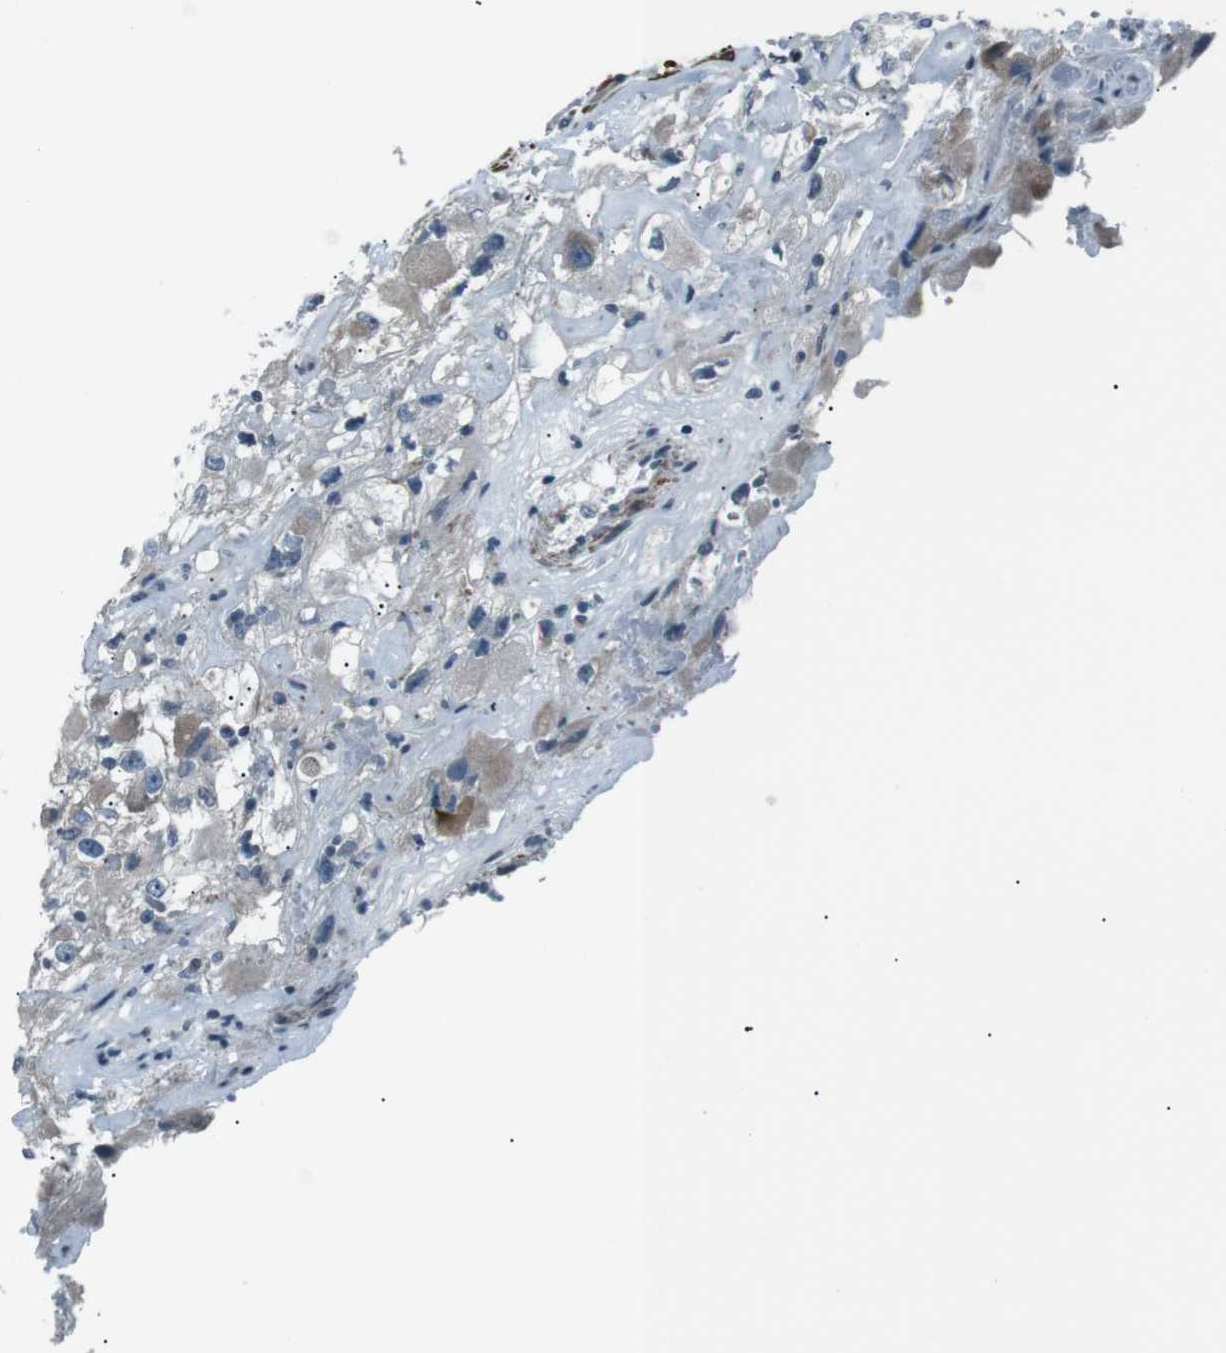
{"staining": {"intensity": "negative", "quantity": "none", "location": "none"}, "tissue": "renal cancer", "cell_type": "Tumor cells", "image_type": "cancer", "snomed": [{"axis": "morphology", "description": "Adenocarcinoma, NOS"}, {"axis": "topography", "description": "Kidney"}], "caption": "This is a photomicrograph of IHC staining of renal adenocarcinoma, which shows no staining in tumor cells. (Immunohistochemistry, brightfield microscopy, high magnification).", "gene": "PDLIM5", "patient": {"sex": "female", "age": 52}}